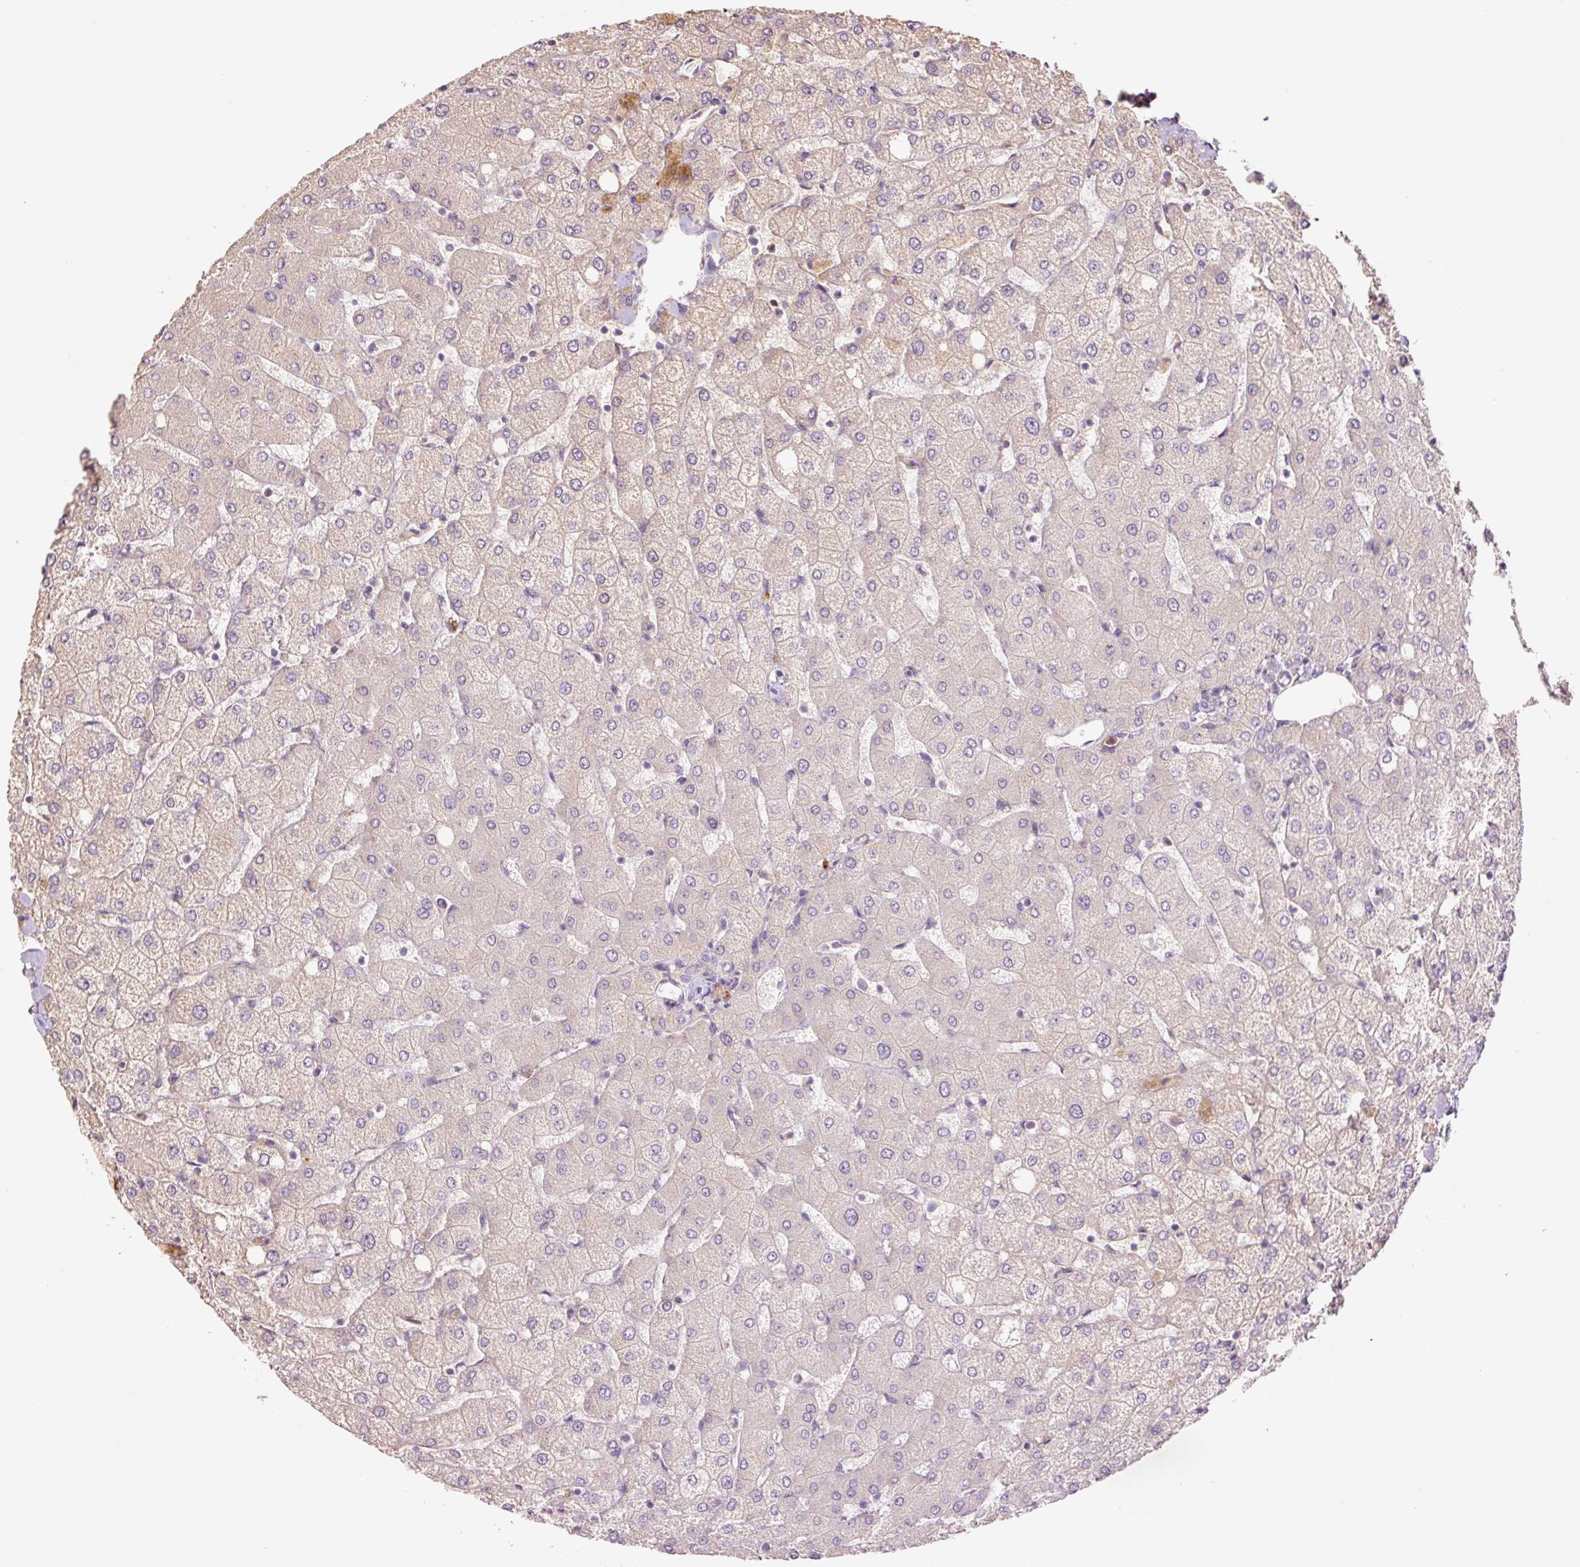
{"staining": {"intensity": "negative", "quantity": "none", "location": "none"}, "tissue": "liver", "cell_type": "Cholangiocytes", "image_type": "normal", "snomed": [{"axis": "morphology", "description": "Normal tissue, NOS"}, {"axis": "topography", "description": "Liver"}], "caption": "DAB (3,3'-diaminobenzidine) immunohistochemical staining of unremarkable liver demonstrates no significant staining in cholangiocytes. The staining is performed using DAB (3,3'-diaminobenzidine) brown chromogen with nuclei counter-stained in using hematoxylin.", "gene": "SLC1A4", "patient": {"sex": "female", "age": 54}}